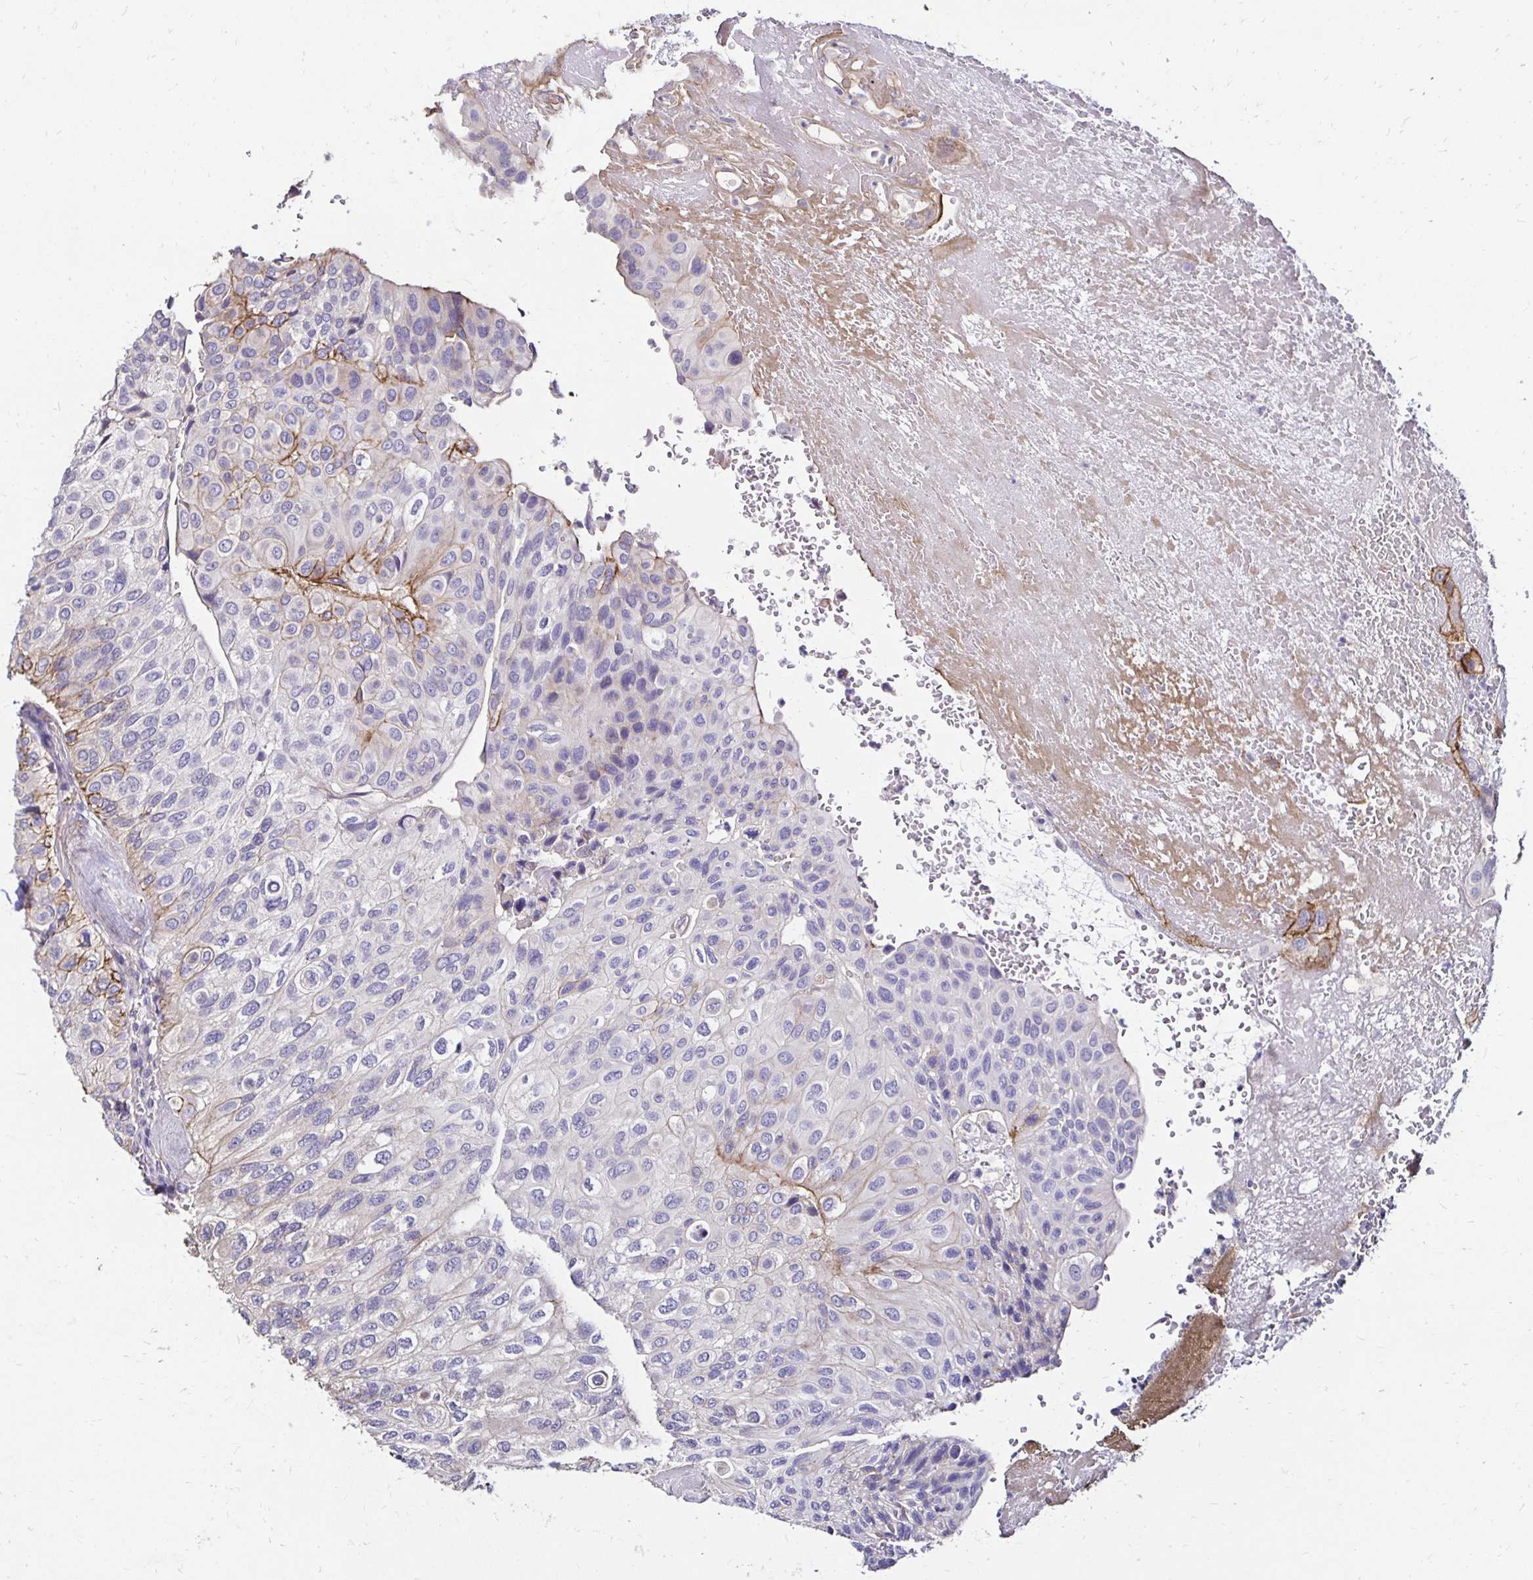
{"staining": {"intensity": "negative", "quantity": "none", "location": "none"}, "tissue": "urothelial cancer", "cell_type": "Tumor cells", "image_type": "cancer", "snomed": [{"axis": "morphology", "description": "Urothelial carcinoma, High grade"}, {"axis": "topography", "description": "Urinary bladder"}], "caption": "Immunohistochemistry (IHC) micrograph of urothelial cancer stained for a protein (brown), which demonstrates no expression in tumor cells.", "gene": "ITGB1", "patient": {"sex": "male", "age": 66}}